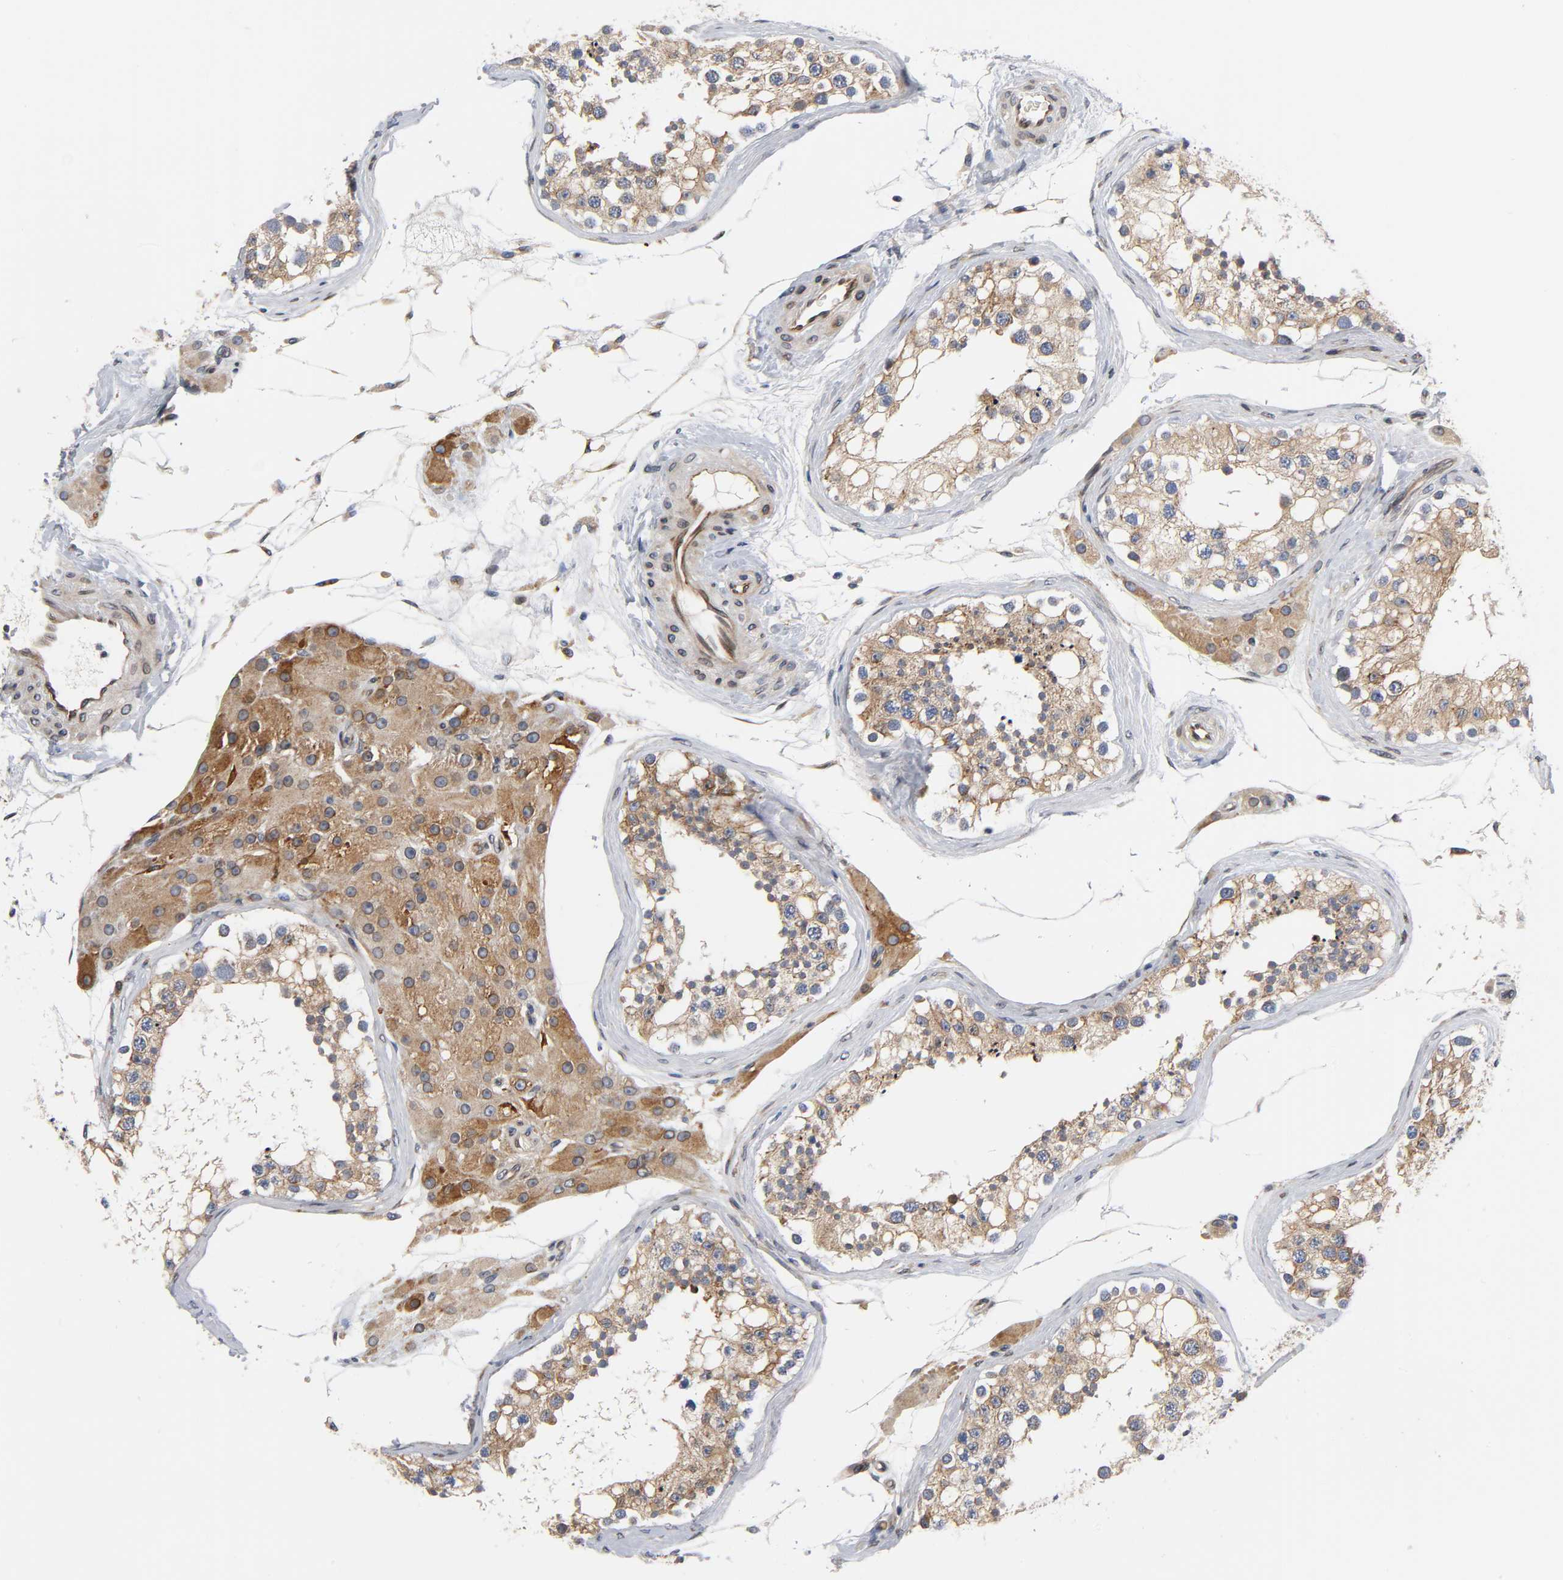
{"staining": {"intensity": "moderate", "quantity": ">75%", "location": "cytoplasmic/membranous"}, "tissue": "testis", "cell_type": "Cells in seminiferous ducts", "image_type": "normal", "snomed": [{"axis": "morphology", "description": "Normal tissue, NOS"}, {"axis": "topography", "description": "Testis"}], "caption": "Immunohistochemistry (IHC) histopathology image of unremarkable human testis stained for a protein (brown), which displays medium levels of moderate cytoplasmic/membranous staining in about >75% of cells in seminiferous ducts.", "gene": "ASB6", "patient": {"sex": "male", "age": 68}}